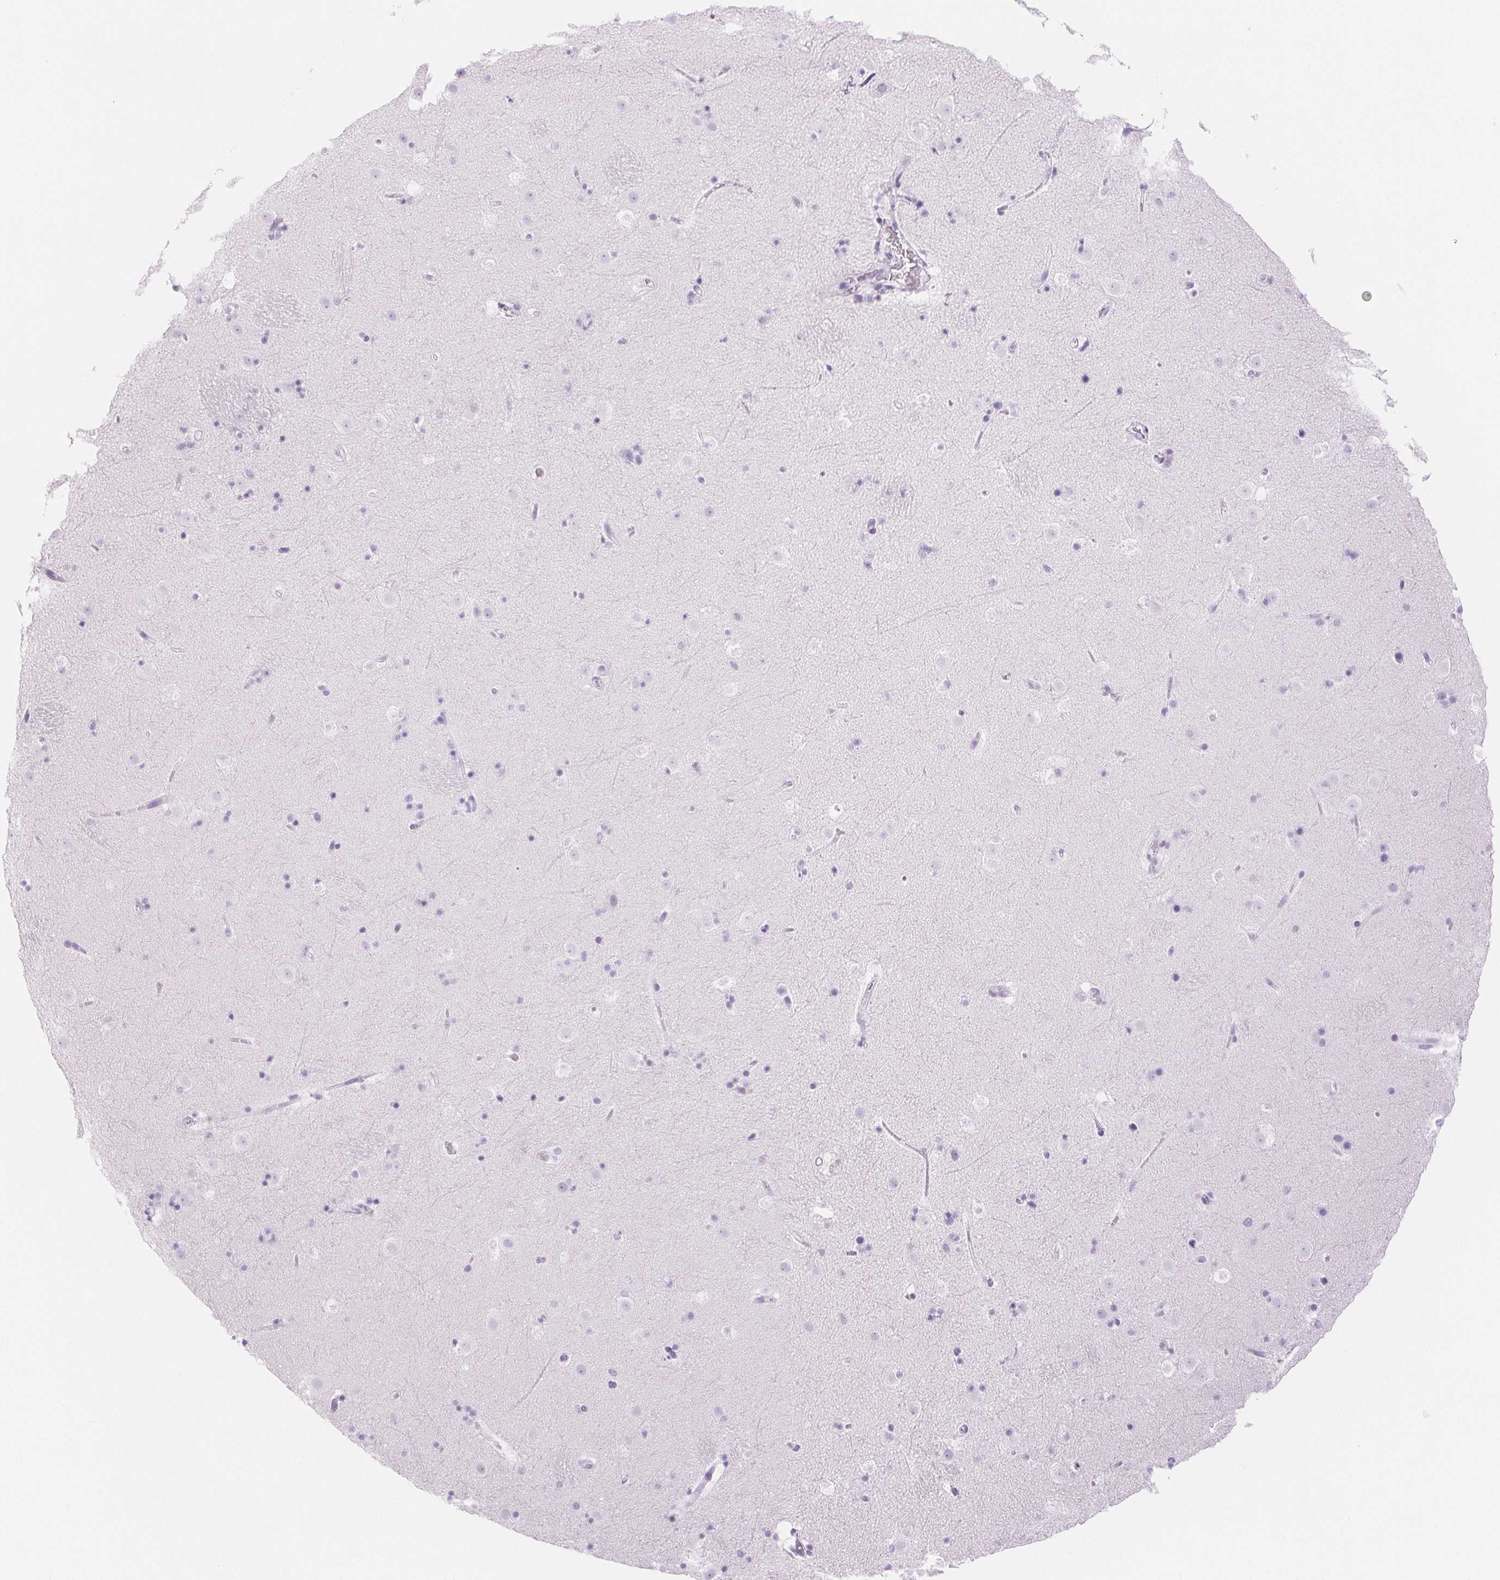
{"staining": {"intensity": "negative", "quantity": "none", "location": "none"}, "tissue": "caudate", "cell_type": "Glial cells", "image_type": "normal", "snomed": [{"axis": "morphology", "description": "Normal tissue, NOS"}, {"axis": "topography", "description": "Lateral ventricle wall"}], "caption": "Immunohistochemical staining of unremarkable human caudate displays no significant staining in glial cells. Brightfield microscopy of immunohistochemistry stained with DAB (brown) and hematoxylin (blue), captured at high magnification.", "gene": "SPRR3", "patient": {"sex": "male", "age": 37}}